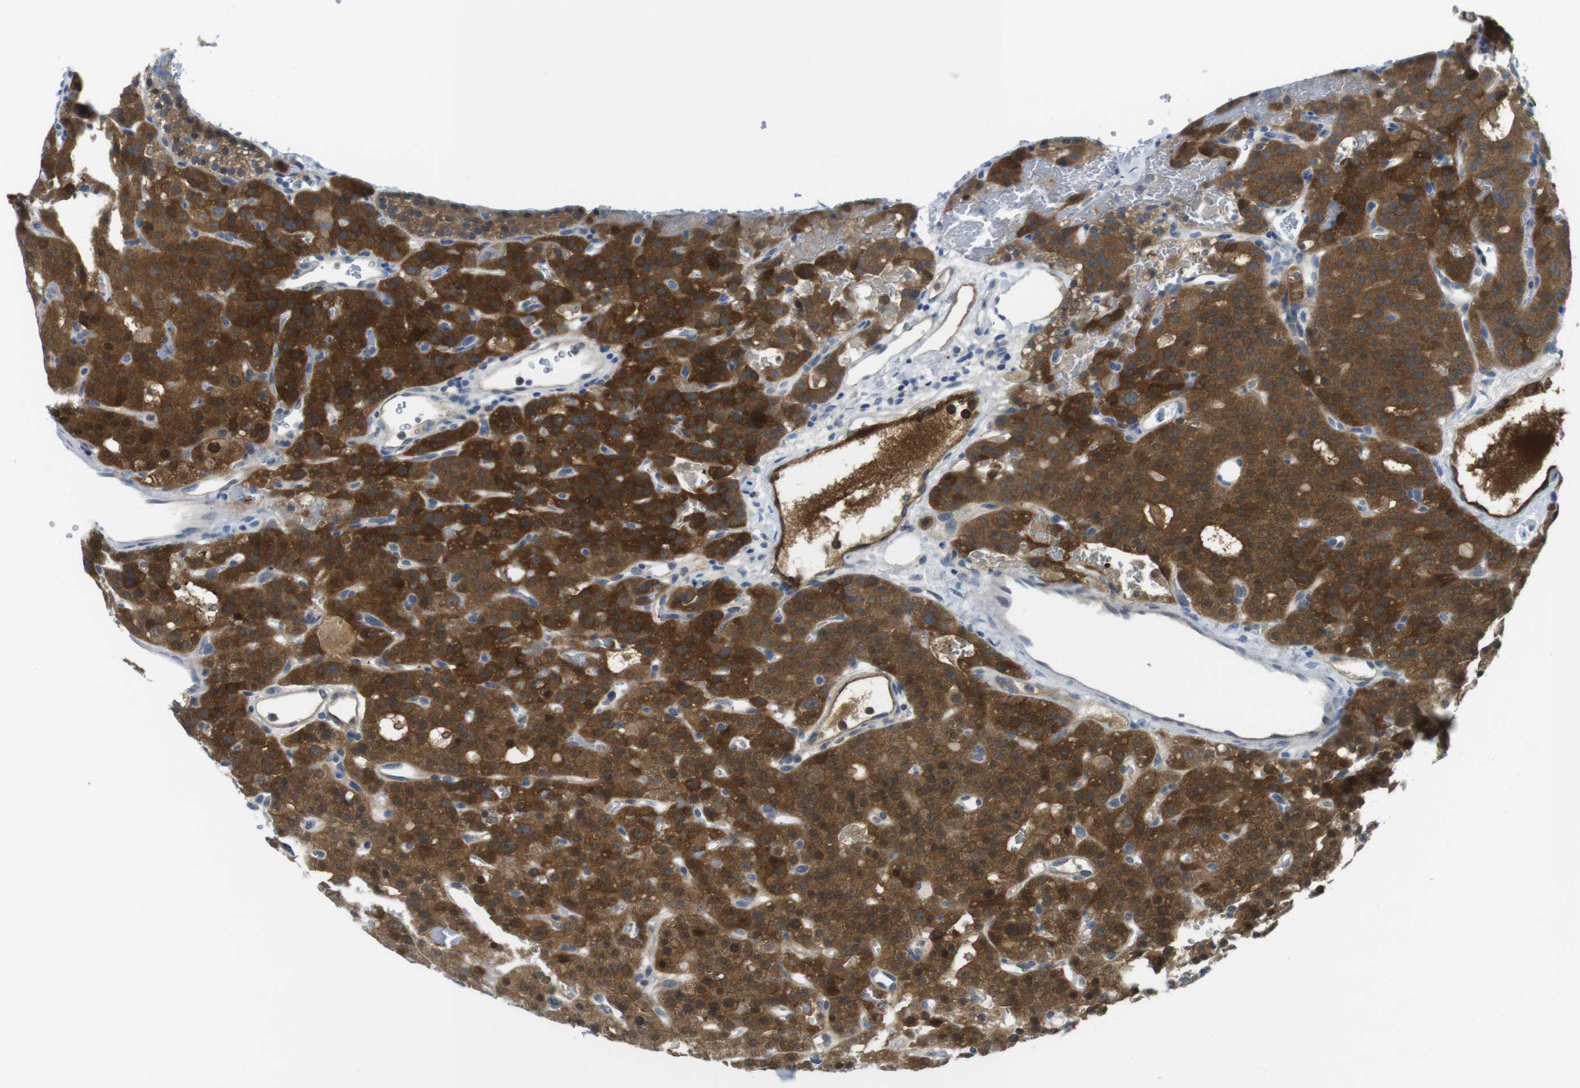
{"staining": {"intensity": "strong", "quantity": ">75%", "location": "cytoplasmic/membranous"}, "tissue": "parathyroid gland", "cell_type": "Glandular cells", "image_type": "normal", "snomed": [{"axis": "morphology", "description": "Normal tissue, NOS"}, {"axis": "morphology", "description": "Adenoma, NOS"}, {"axis": "topography", "description": "Parathyroid gland"}], "caption": "Immunohistochemical staining of unremarkable human parathyroid gland exhibits >75% levels of strong cytoplasmic/membranous protein expression in approximately >75% of glandular cells. The staining was performed using DAB, with brown indicating positive protein expression. Nuclei are stained blue with hematoxylin.", "gene": "CASP2", "patient": {"sex": "female", "age": 81}}